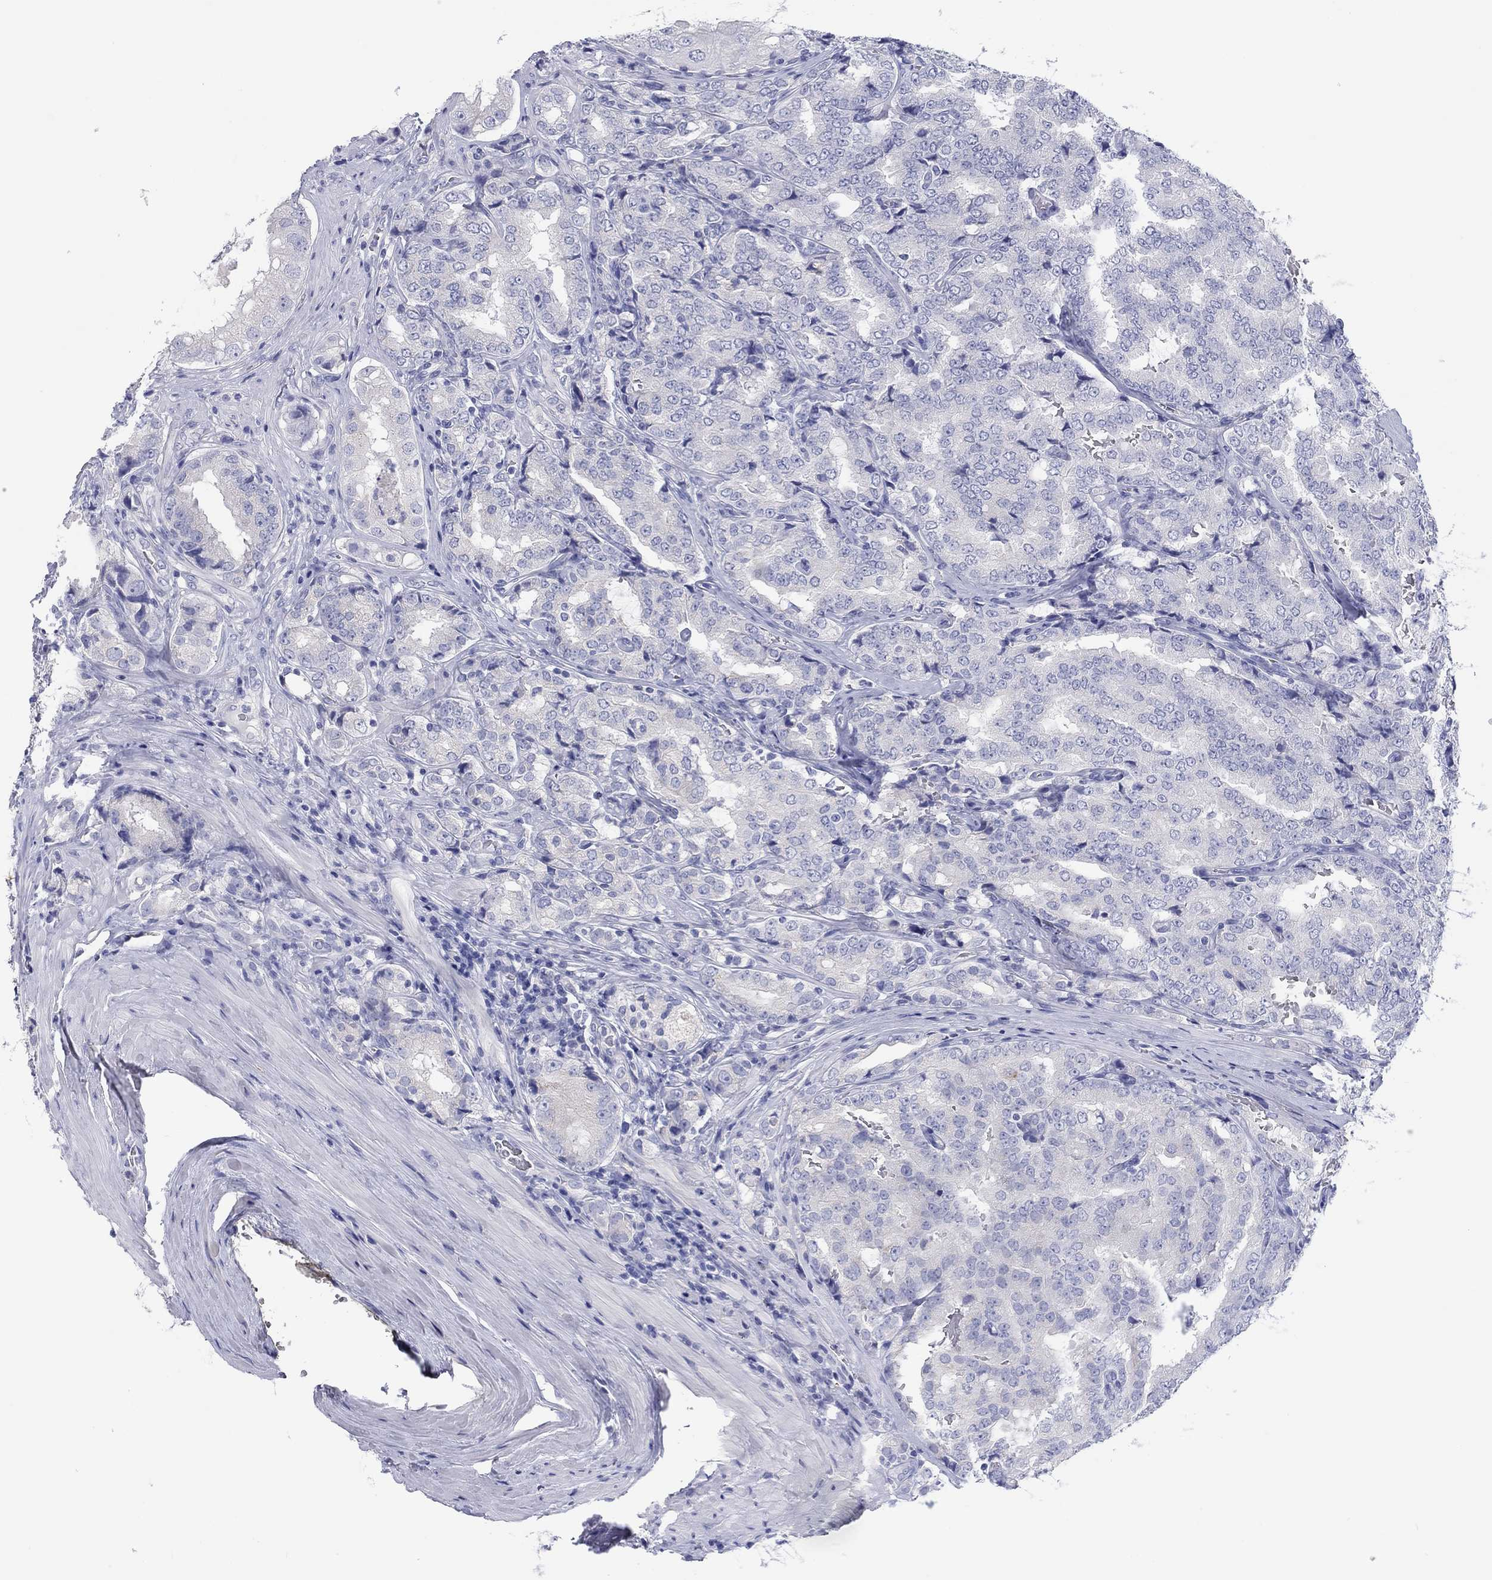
{"staining": {"intensity": "negative", "quantity": "none", "location": "none"}, "tissue": "prostate cancer", "cell_type": "Tumor cells", "image_type": "cancer", "snomed": [{"axis": "morphology", "description": "Adenocarcinoma, NOS"}, {"axis": "topography", "description": "Prostate"}], "caption": "Tumor cells are negative for brown protein staining in adenocarcinoma (prostate). (DAB (3,3'-diaminobenzidine) immunohistochemistry (IHC), high magnification).", "gene": "ERICH3", "patient": {"sex": "male", "age": 65}}